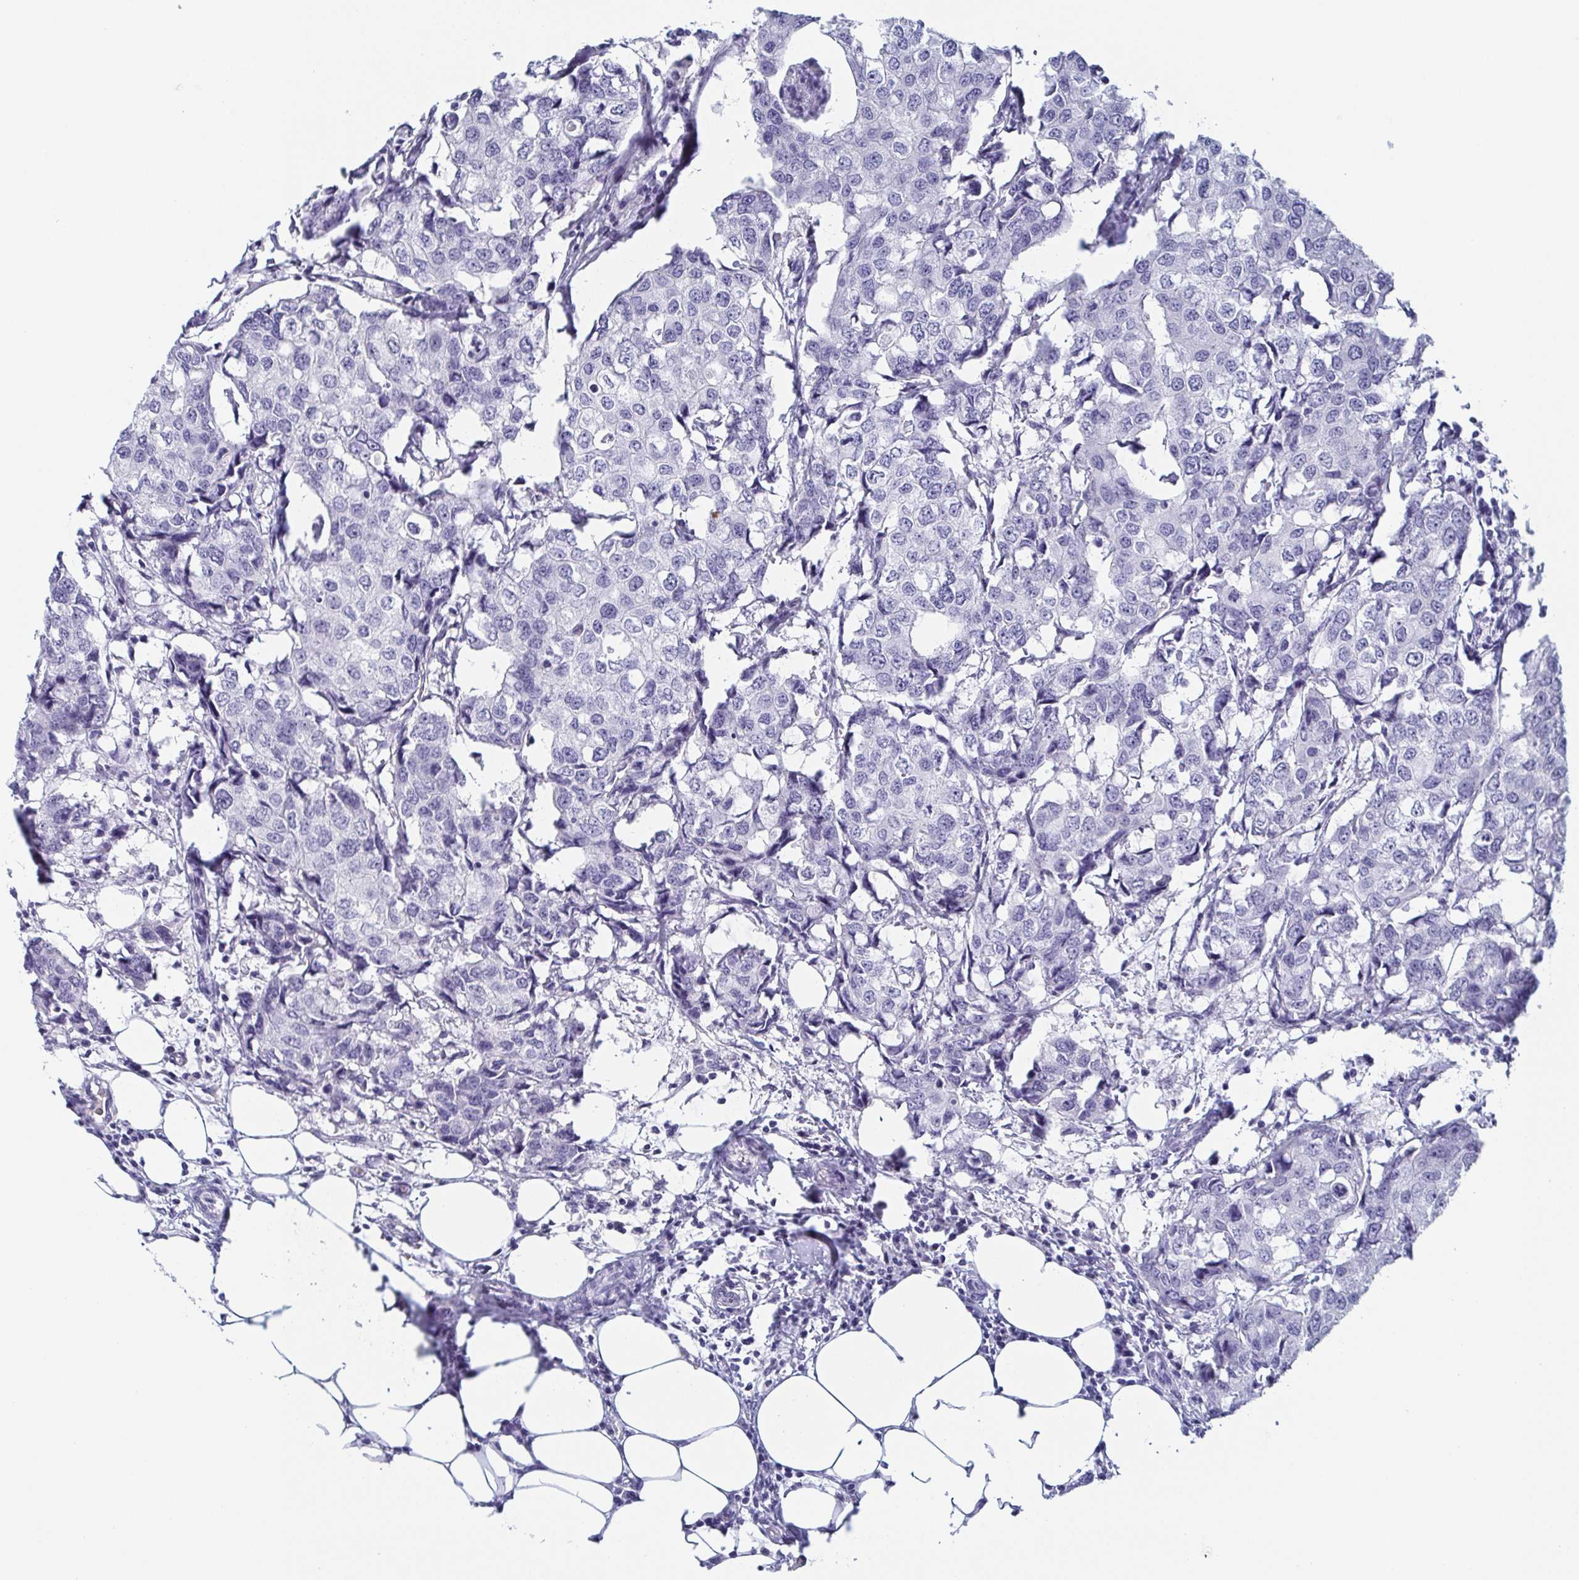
{"staining": {"intensity": "negative", "quantity": "none", "location": "none"}, "tissue": "breast cancer", "cell_type": "Tumor cells", "image_type": "cancer", "snomed": [{"axis": "morphology", "description": "Duct carcinoma"}, {"axis": "topography", "description": "Breast"}], "caption": "Tumor cells are negative for brown protein staining in breast cancer.", "gene": "ITLN1", "patient": {"sex": "female", "age": 27}}